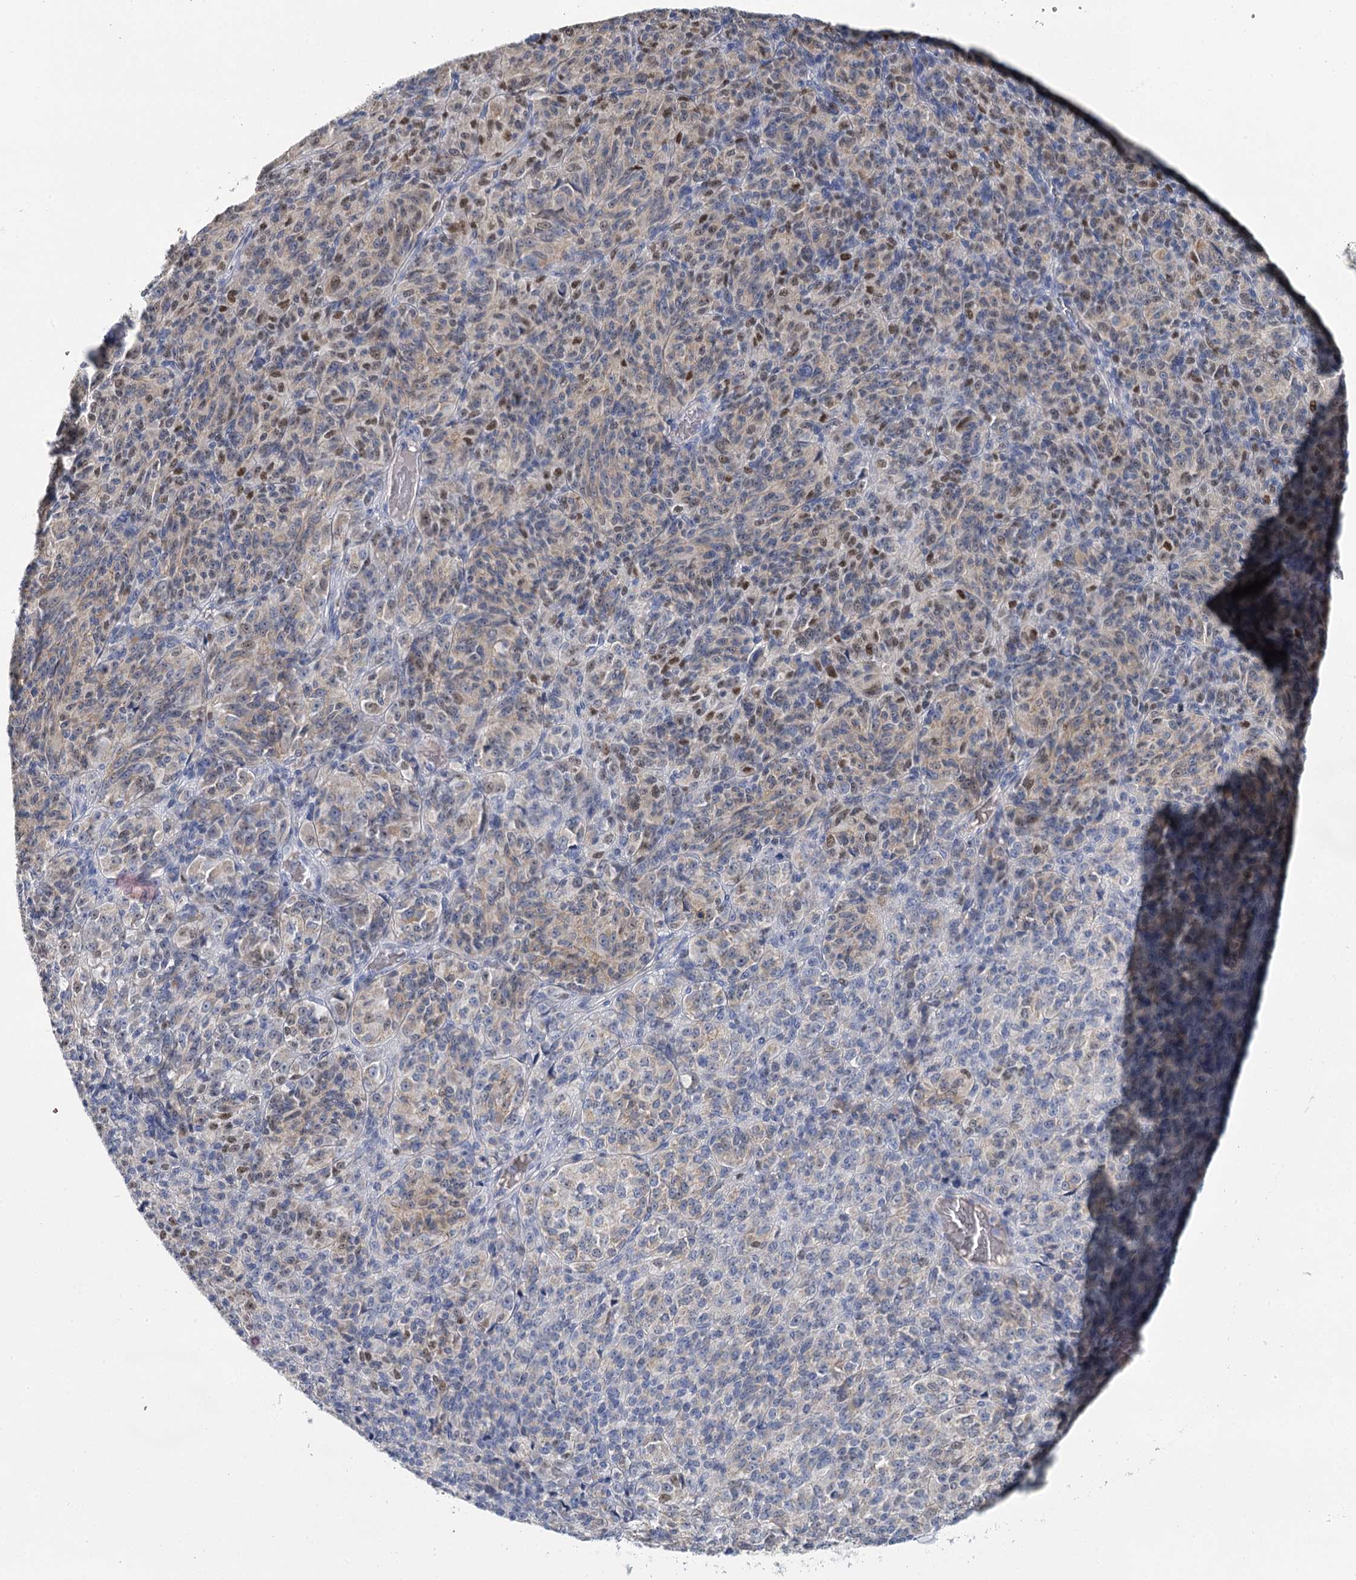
{"staining": {"intensity": "moderate", "quantity": "<25%", "location": "nuclear"}, "tissue": "melanoma", "cell_type": "Tumor cells", "image_type": "cancer", "snomed": [{"axis": "morphology", "description": "Malignant melanoma, Metastatic site"}, {"axis": "topography", "description": "Brain"}], "caption": "Immunohistochemistry (IHC) staining of malignant melanoma (metastatic site), which exhibits low levels of moderate nuclear positivity in approximately <25% of tumor cells indicating moderate nuclear protein positivity. The staining was performed using DAB (brown) for protein detection and nuclei were counterstained in hematoxylin (blue).", "gene": "IGSF3", "patient": {"sex": "female", "age": 56}}